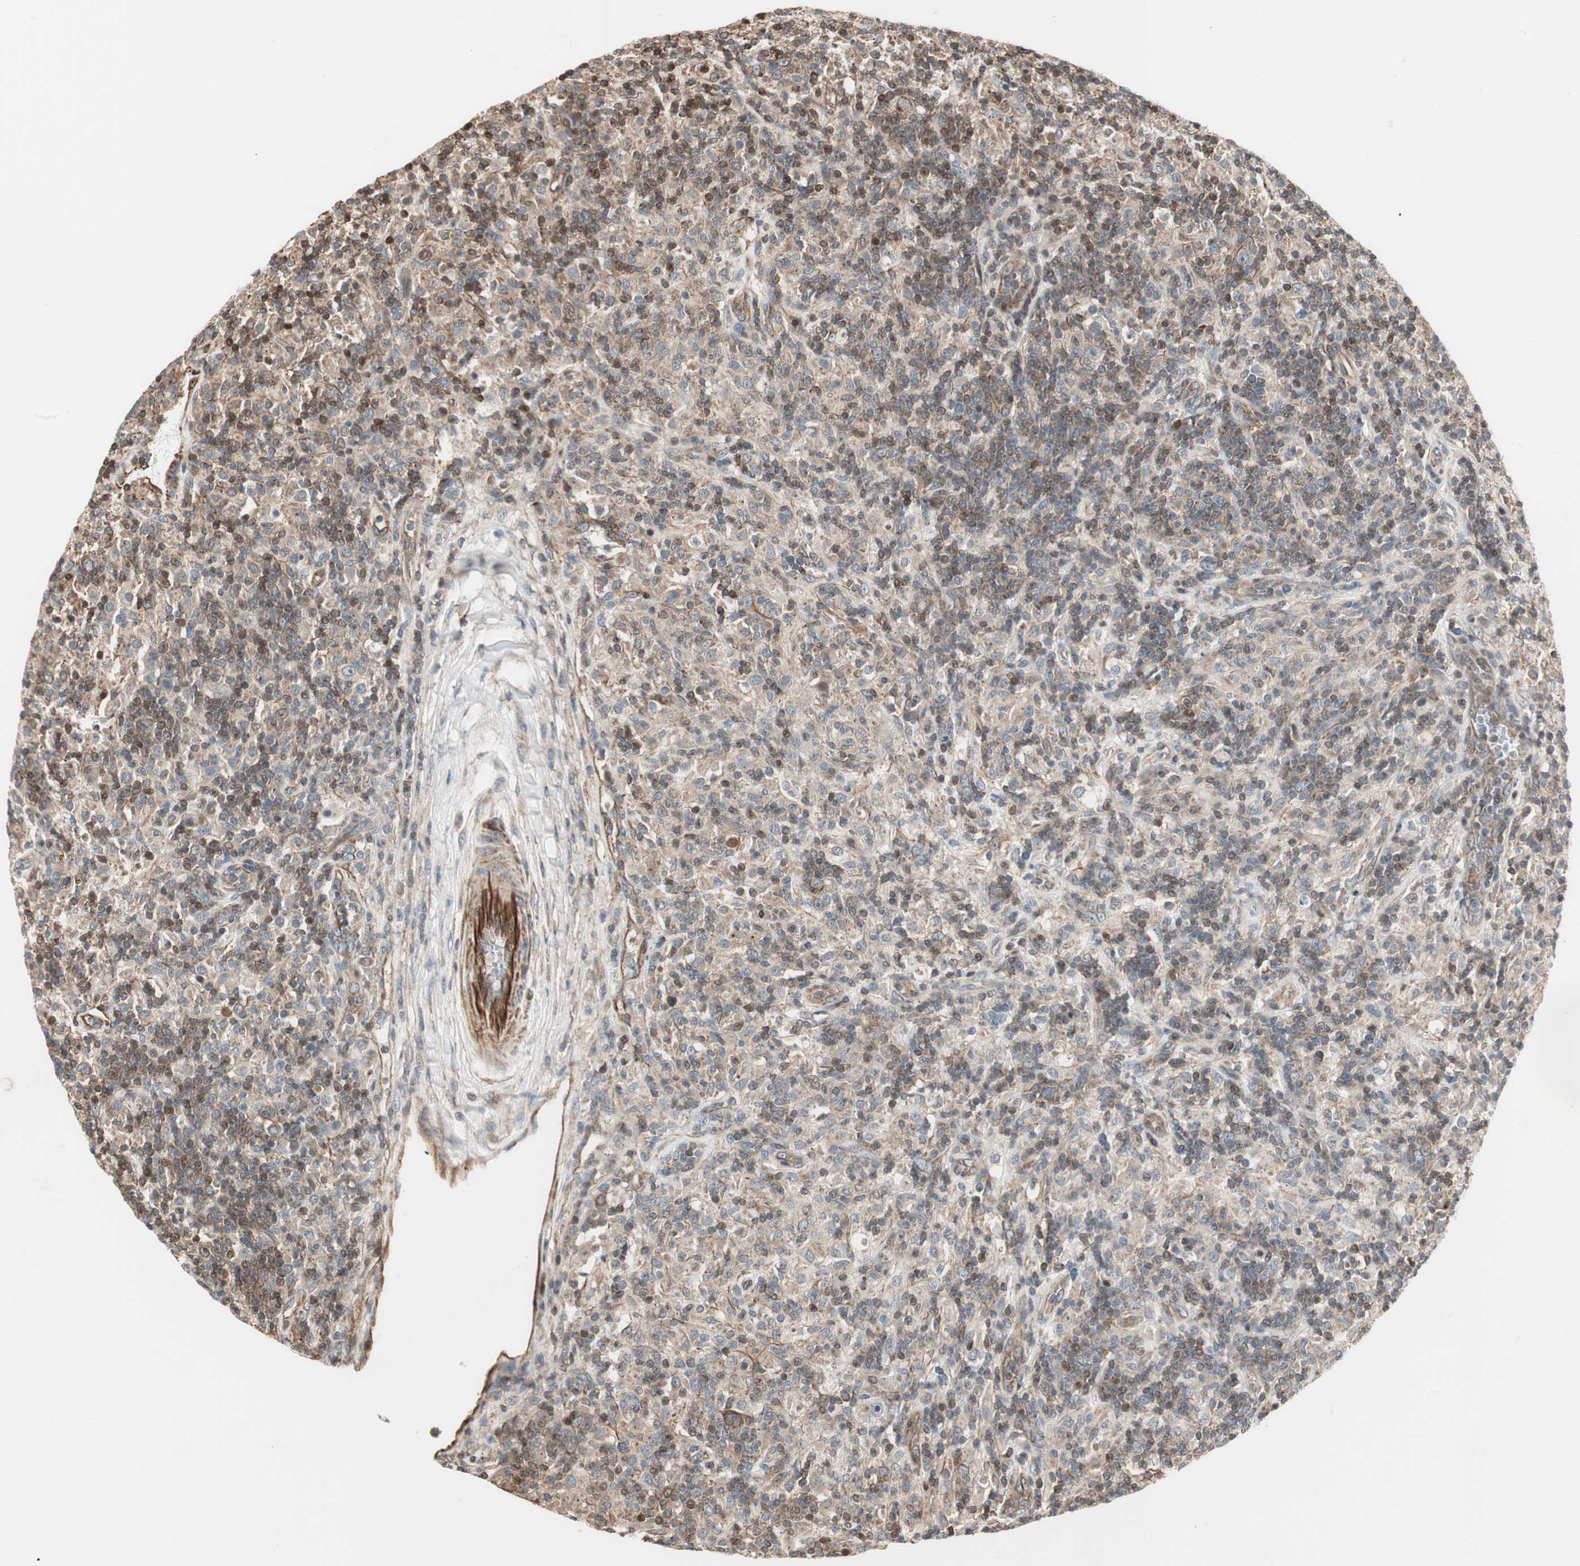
{"staining": {"intensity": "negative", "quantity": "none", "location": "none"}, "tissue": "lymphoma", "cell_type": "Tumor cells", "image_type": "cancer", "snomed": [{"axis": "morphology", "description": "Hodgkin's disease, NOS"}, {"axis": "topography", "description": "Lymph node"}], "caption": "Tumor cells are negative for brown protein staining in lymphoma. Nuclei are stained in blue.", "gene": "MAD2L2", "patient": {"sex": "male", "age": 70}}